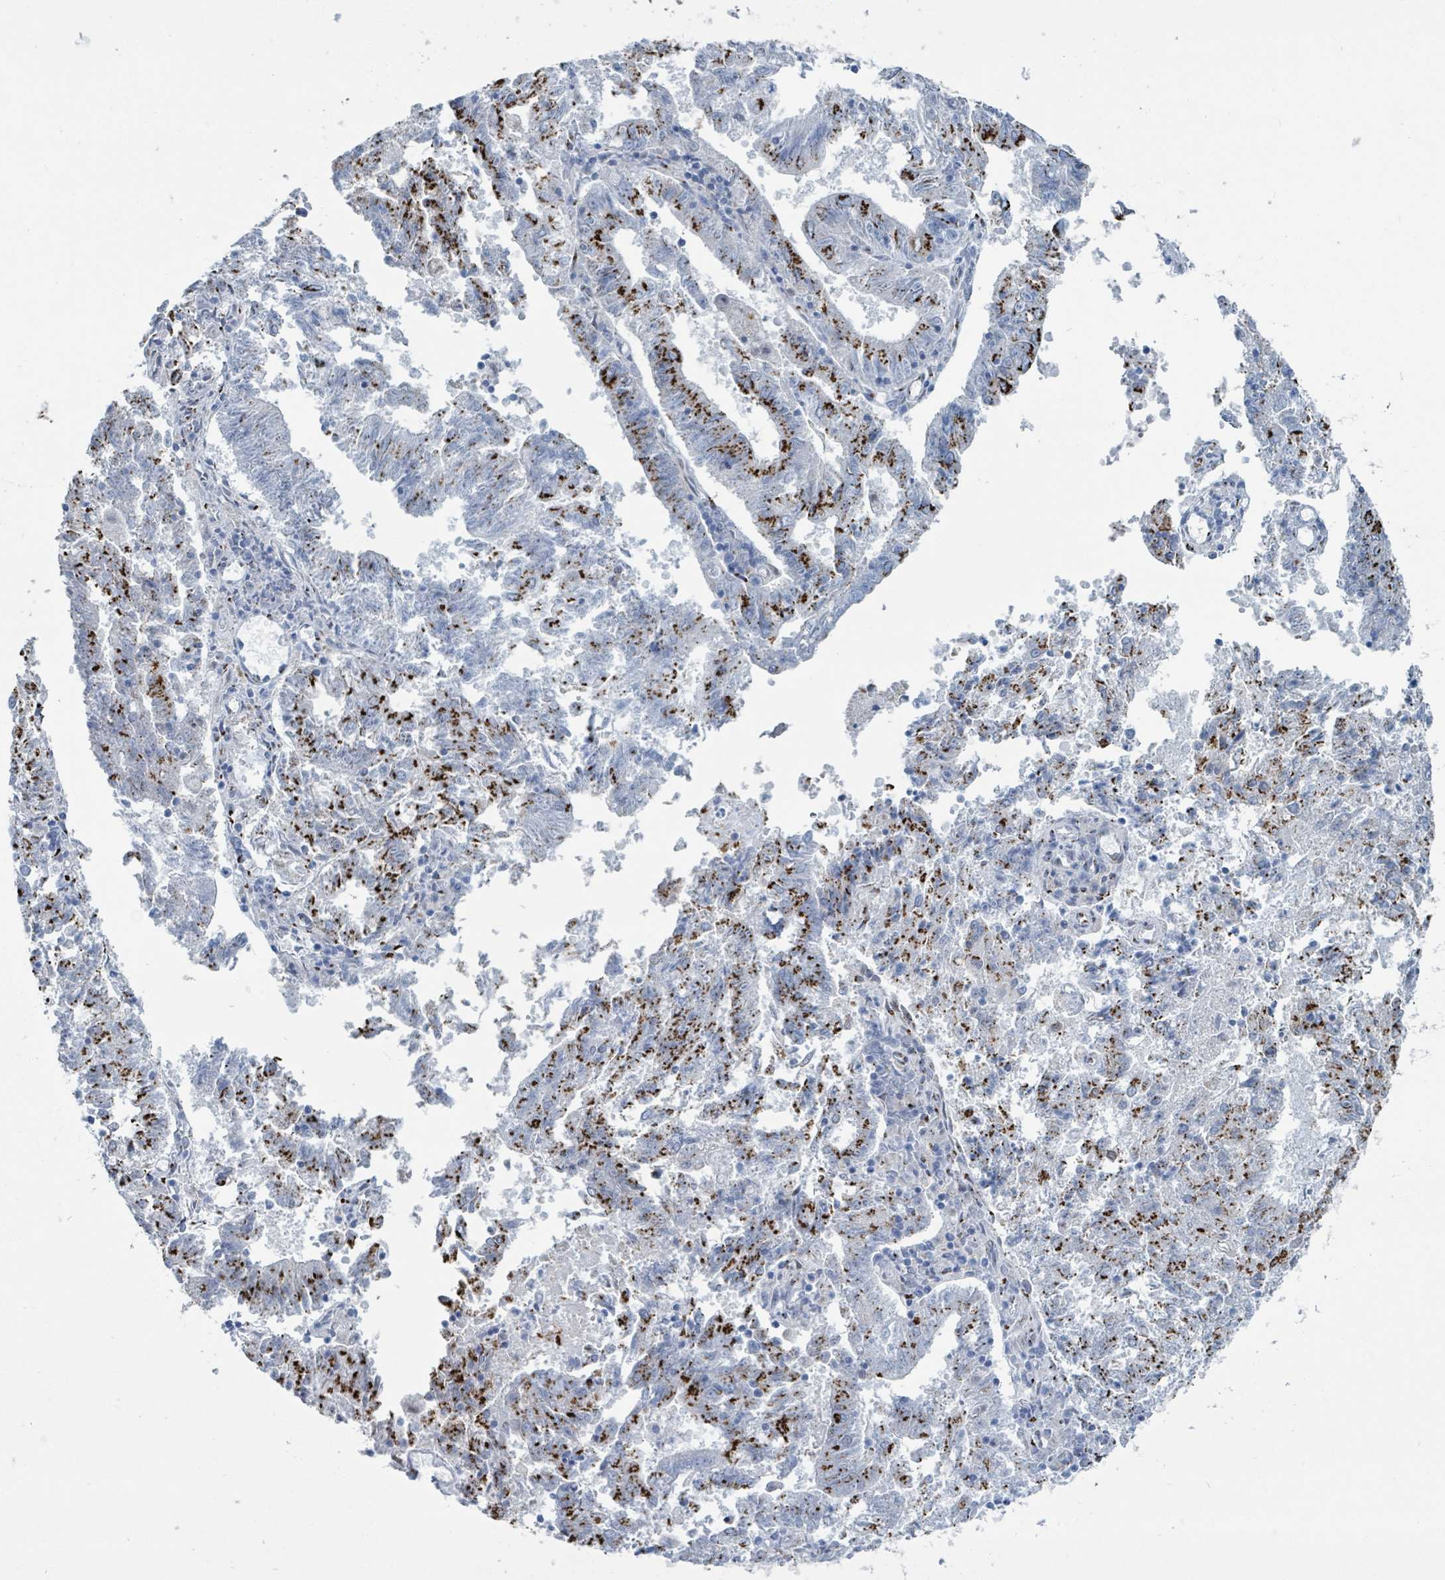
{"staining": {"intensity": "strong", "quantity": "25%-75%", "location": "cytoplasmic/membranous"}, "tissue": "endometrial cancer", "cell_type": "Tumor cells", "image_type": "cancer", "snomed": [{"axis": "morphology", "description": "Adenocarcinoma, NOS"}, {"axis": "topography", "description": "Endometrium"}], "caption": "IHC of endometrial adenocarcinoma shows high levels of strong cytoplasmic/membranous staining in approximately 25%-75% of tumor cells. Using DAB (brown) and hematoxylin (blue) stains, captured at high magnification using brightfield microscopy.", "gene": "DCAF5", "patient": {"sex": "female", "age": 82}}